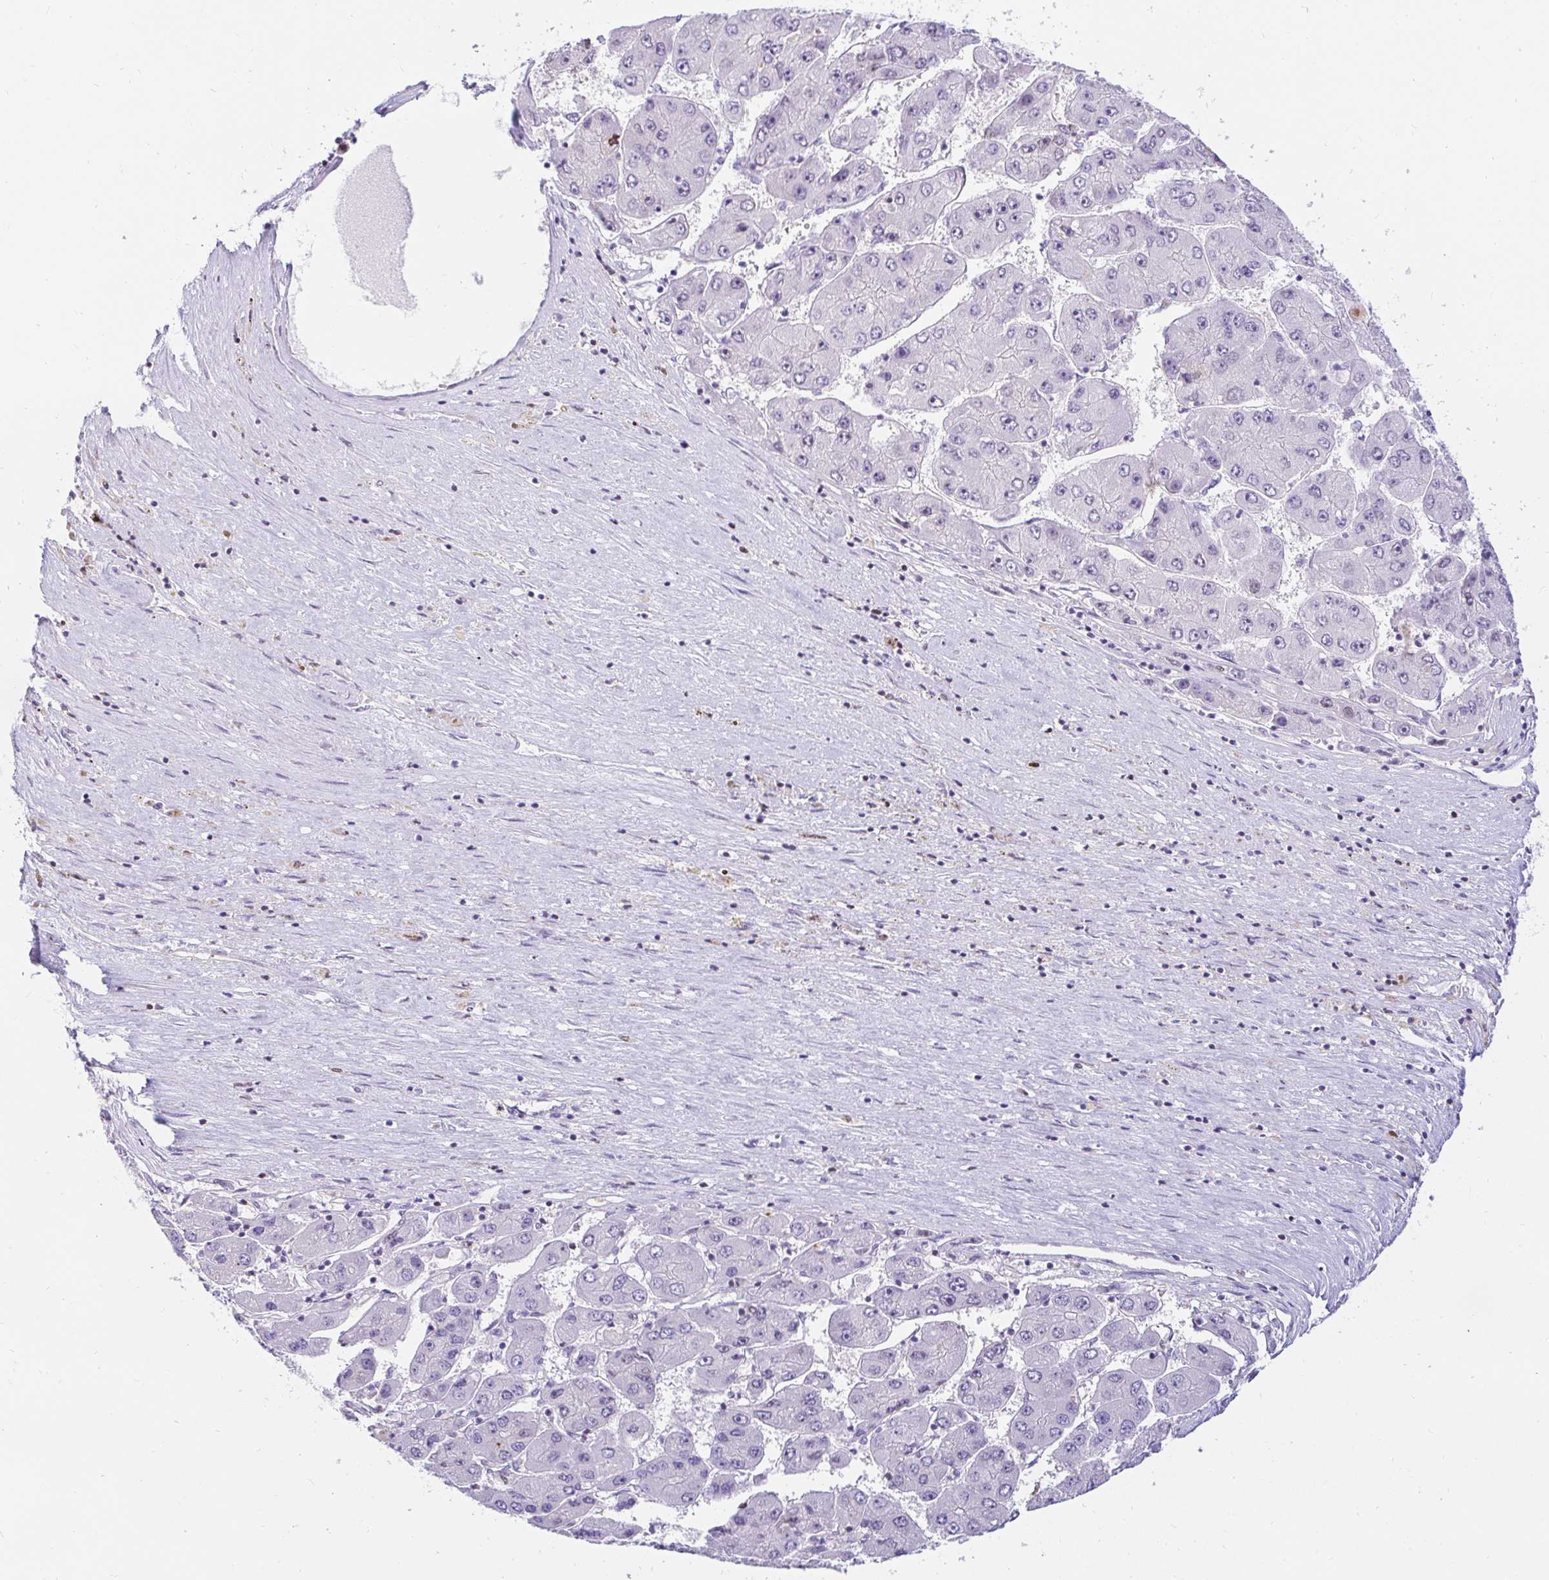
{"staining": {"intensity": "negative", "quantity": "none", "location": "none"}, "tissue": "liver cancer", "cell_type": "Tumor cells", "image_type": "cancer", "snomed": [{"axis": "morphology", "description": "Carcinoma, Hepatocellular, NOS"}, {"axis": "topography", "description": "Liver"}], "caption": "This is an immunohistochemistry (IHC) image of liver cancer (hepatocellular carcinoma). There is no expression in tumor cells.", "gene": "CAPSL", "patient": {"sex": "female", "age": 61}}